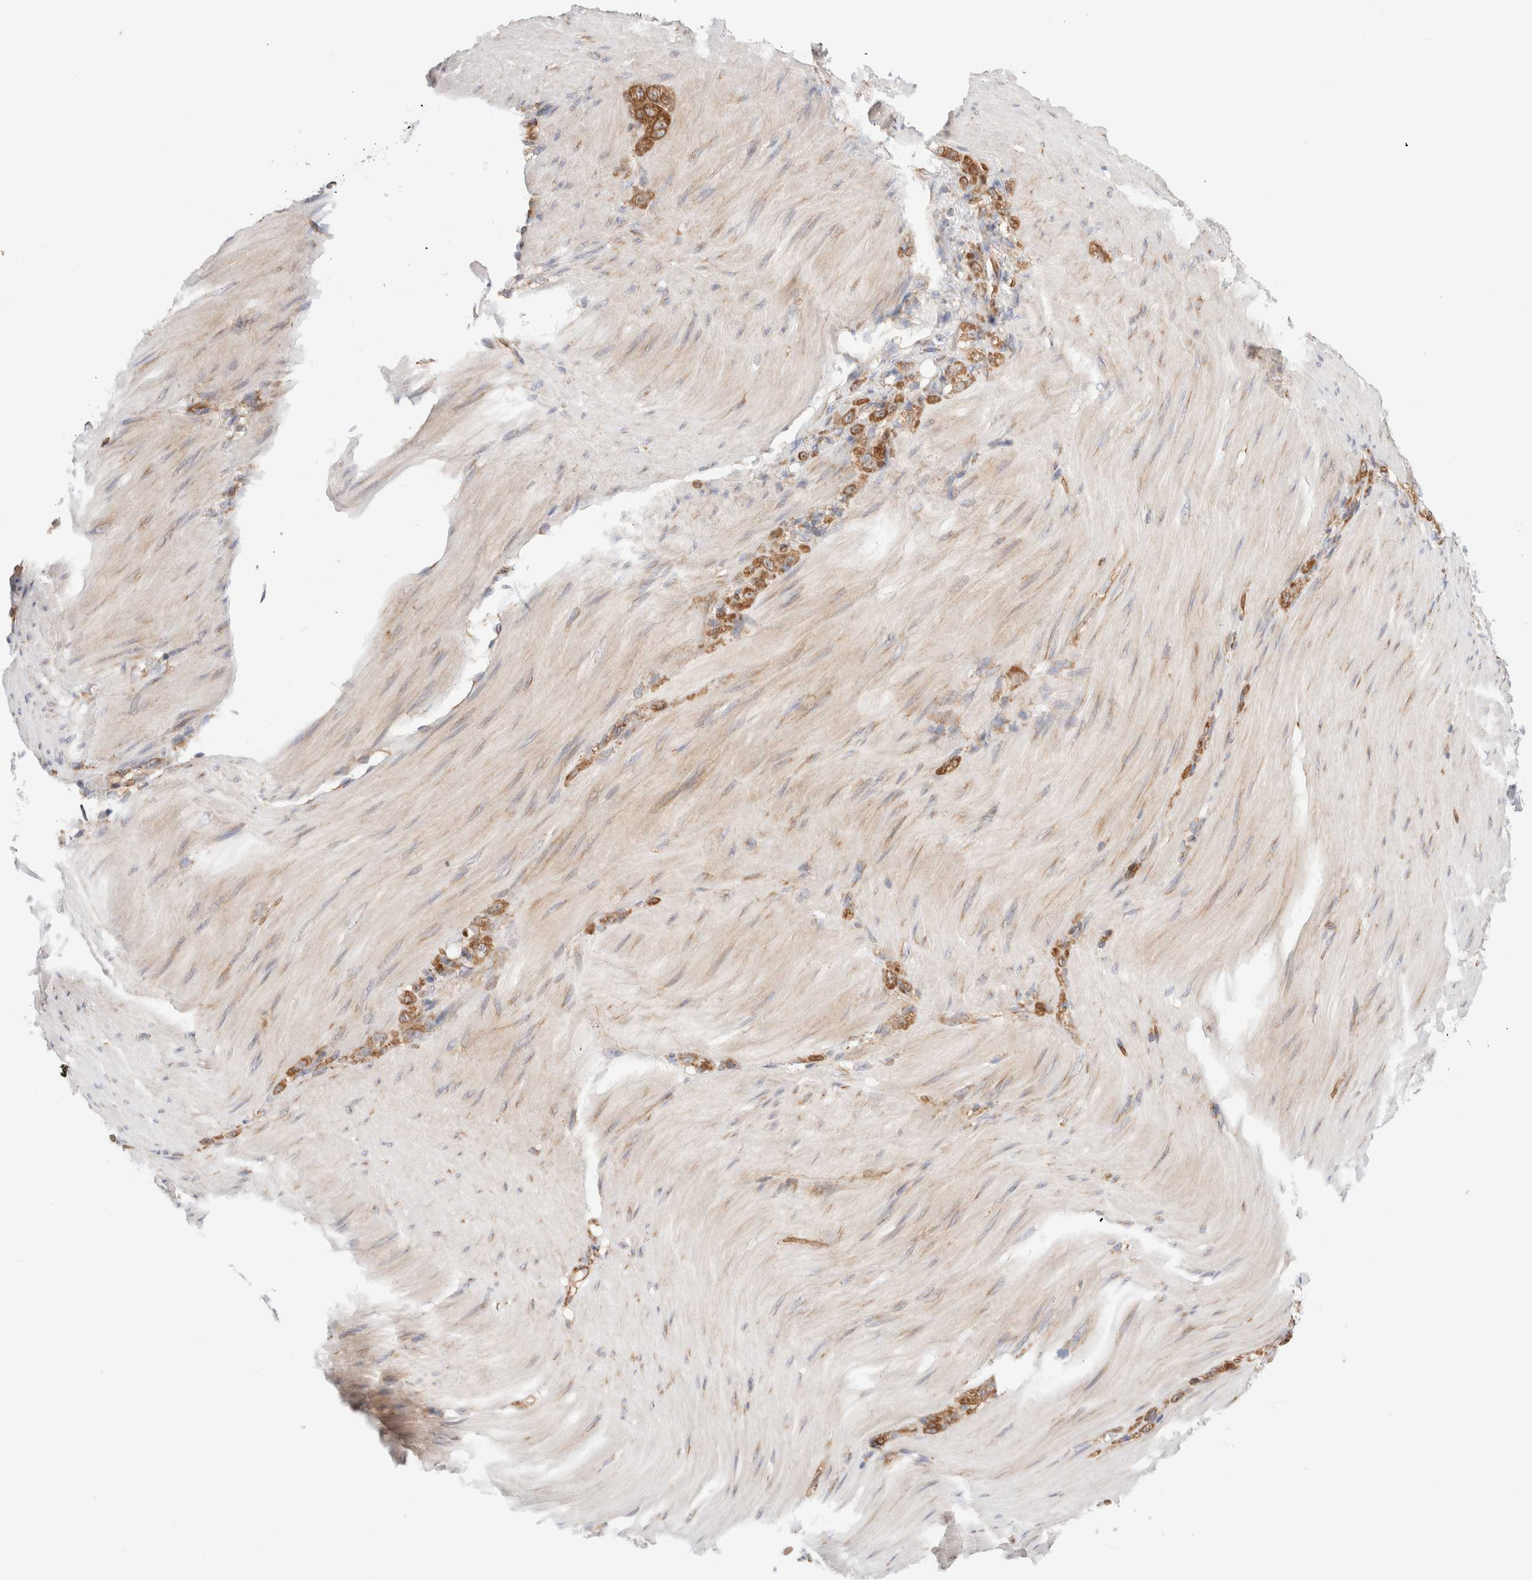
{"staining": {"intensity": "moderate", "quantity": ">75%", "location": "cytoplasmic/membranous"}, "tissue": "stomach cancer", "cell_type": "Tumor cells", "image_type": "cancer", "snomed": [{"axis": "morphology", "description": "Normal tissue, NOS"}, {"axis": "morphology", "description": "Adenocarcinoma, NOS"}, {"axis": "topography", "description": "Stomach"}], "caption": "Immunohistochemical staining of stomach adenocarcinoma displays moderate cytoplasmic/membranous protein expression in approximately >75% of tumor cells.", "gene": "UTS2B", "patient": {"sex": "male", "age": 82}}